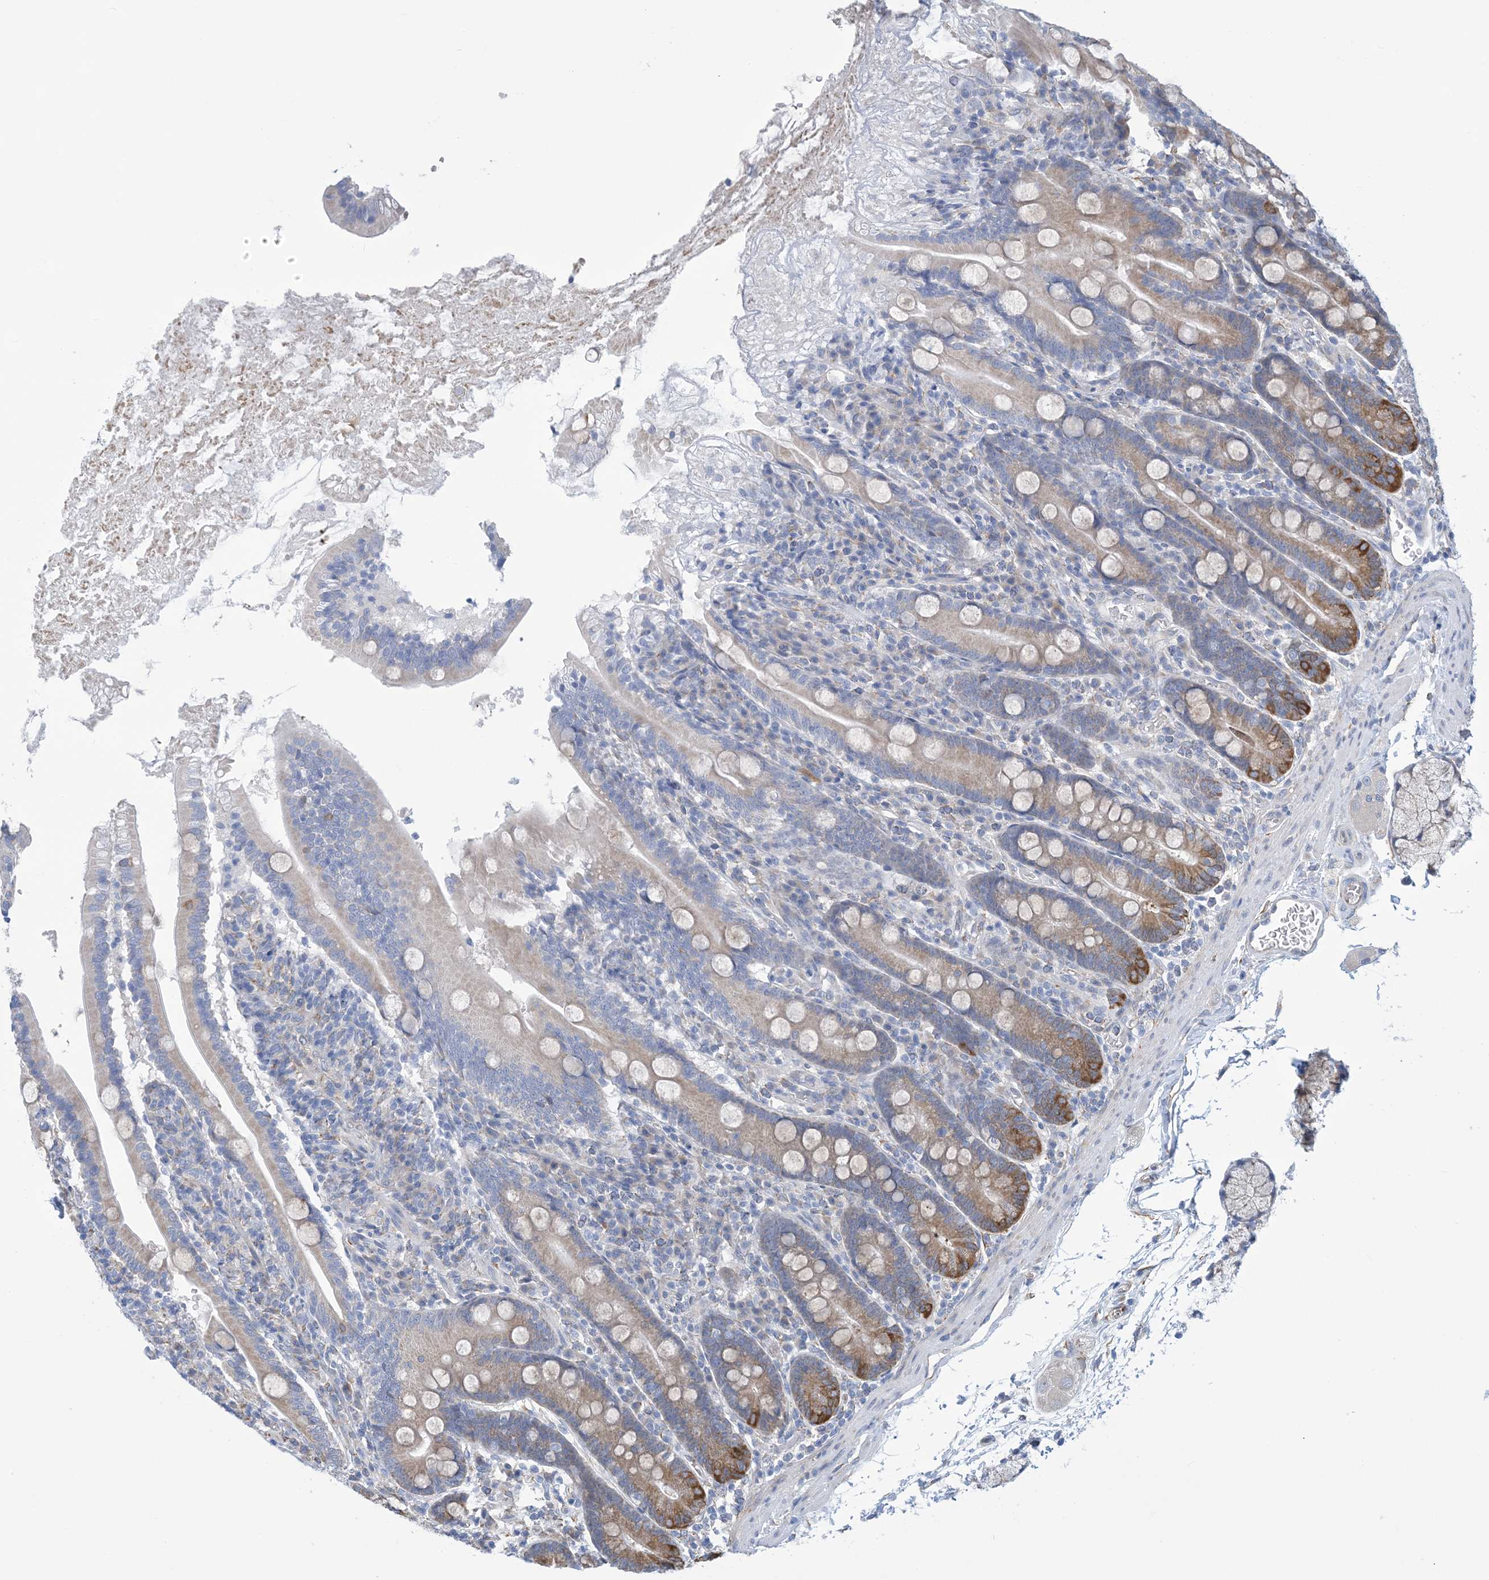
{"staining": {"intensity": "moderate", "quantity": "<25%", "location": "cytoplasmic/membranous"}, "tissue": "duodenum", "cell_type": "Glandular cells", "image_type": "normal", "snomed": [{"axis": "morphology", "description": "Normal tissue, NOS"}, {"axis": "topography", "description": "Duodenum"}], "caption": "Protein staining by immunohistochemistry reveals moderate cytoplasmic/membranous staining in about <25% of glandular cells in benign duodenum. (DAB (3,3'-diaminobenzidine) IHC with brightfield microscopy, high magnification).", "gene": "CCDC14", "patient": {"sex": "male", "age": 35}}